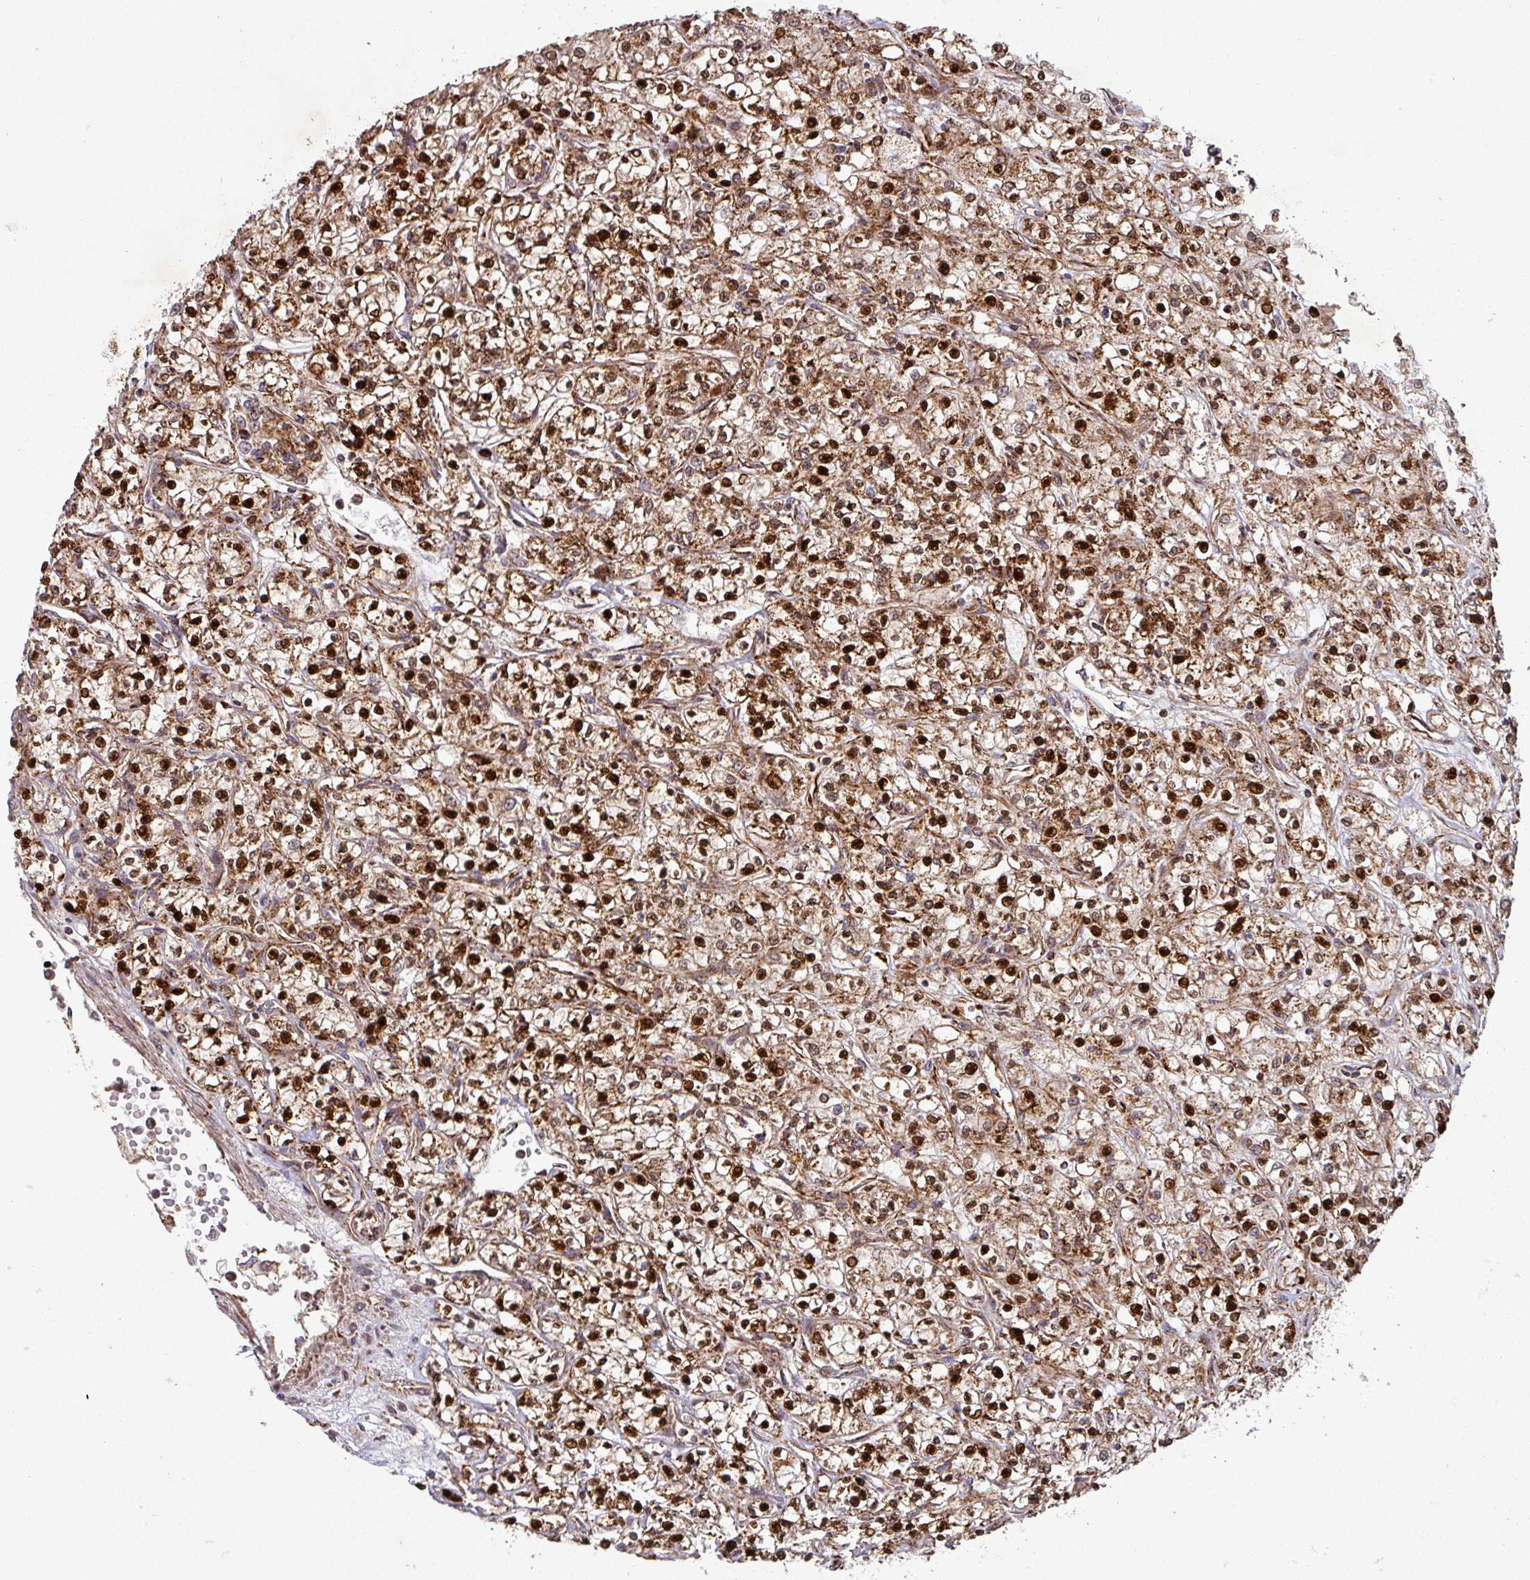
{"staining": {"intensity": "strong", "quantity": ">75%", "location": "cytoplasmic/membranous,nuclear"}, "tissue": "renal cancer", "cell_type": "Tumor cells", "image_type": "cancer", "snomed": [{"axis": "morphology", "description": "Adenocarcinoma, NOS"}, {"axis": "topography", "description": "Kidney"}], "caption": "Immunohistochemistry (IHC) (DAB) staining of renal cancer demonstrates strong cytoplasmic/membranous and nuclear protein expression in approximately >75% of tumor cells.", "gene": "GPD2", "patient": {"sex": "female", "age": 59}}